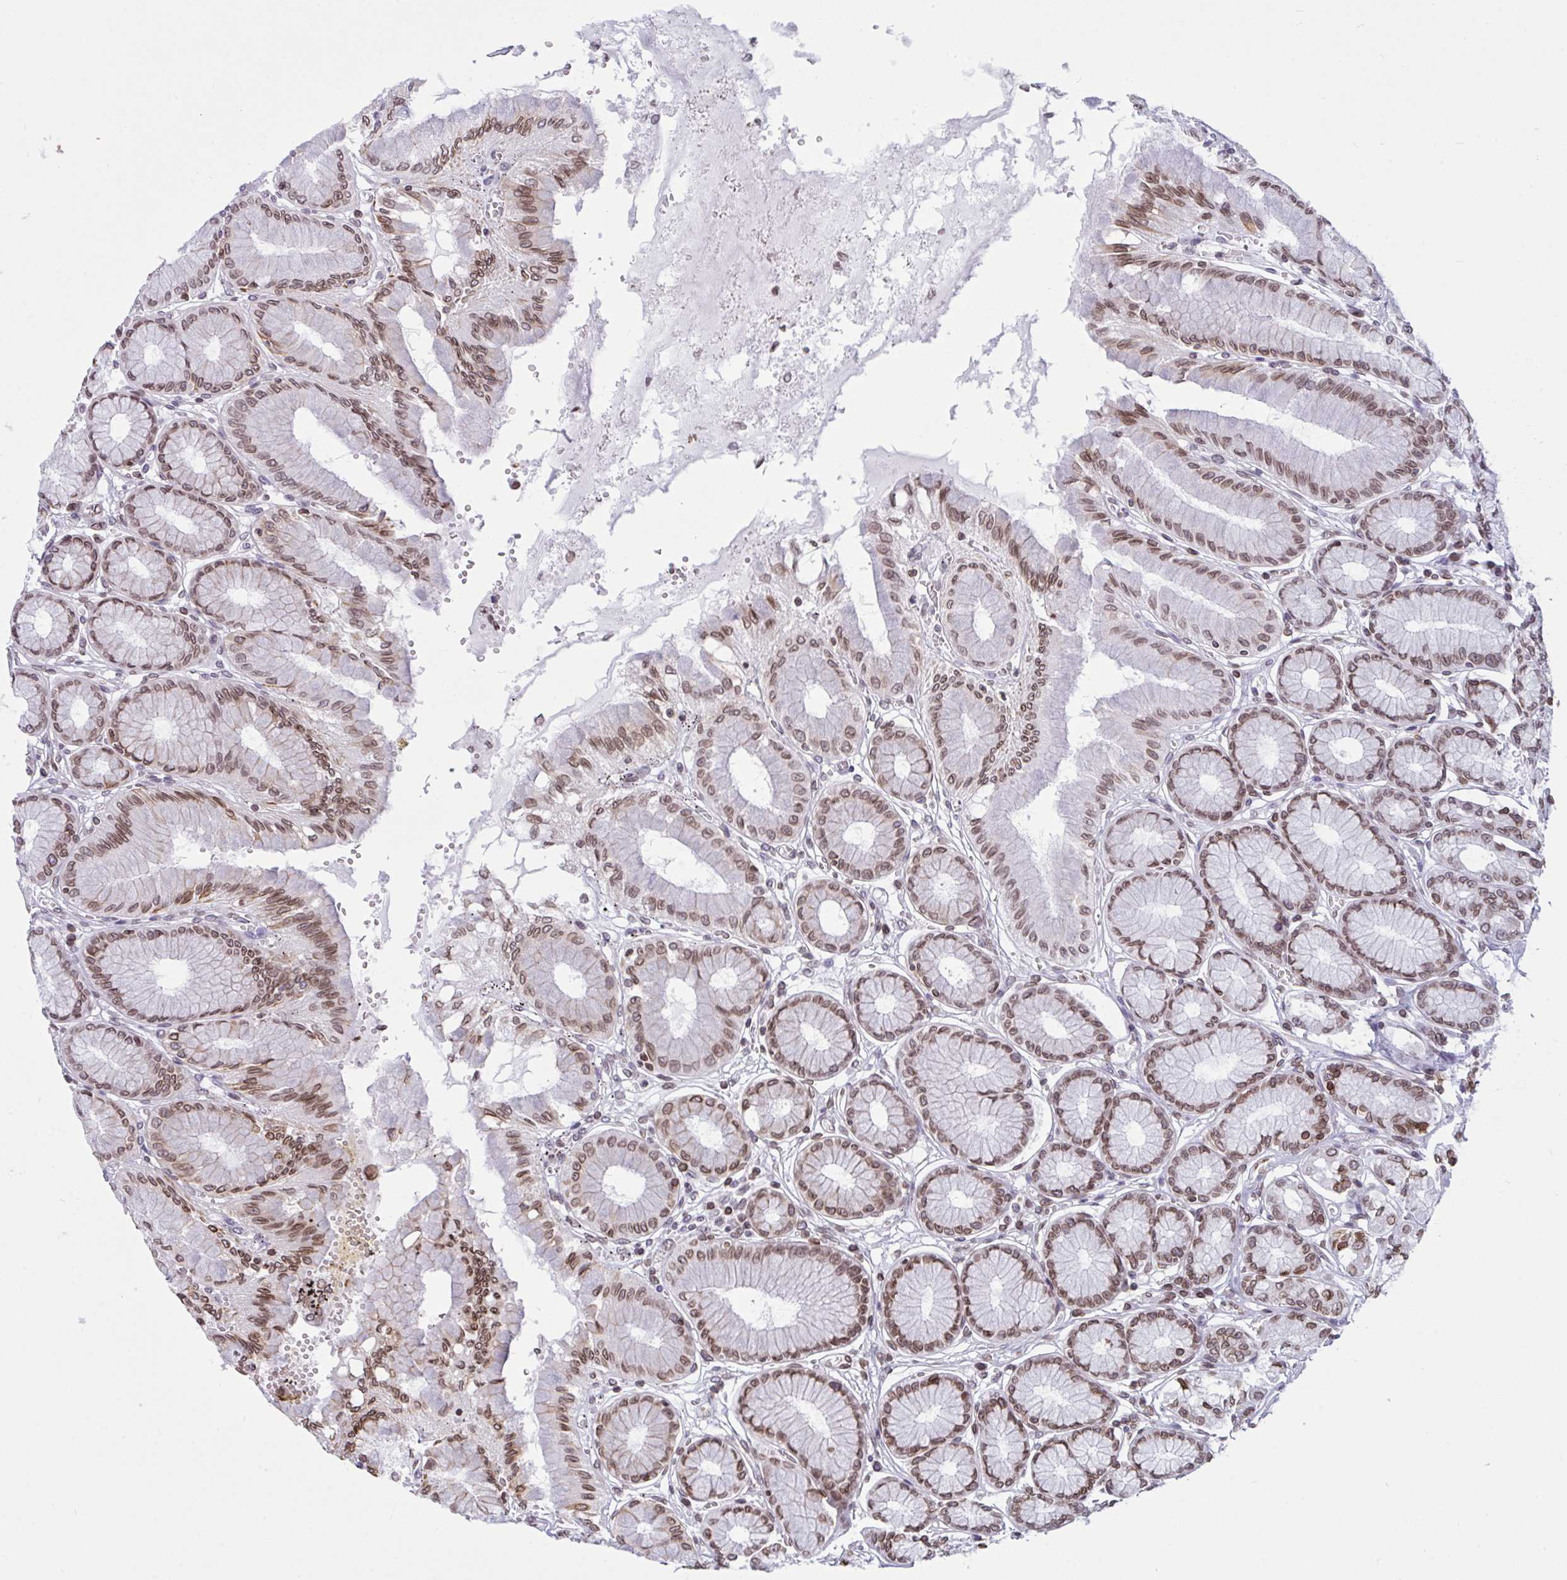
{"staining": {"intensity": "moderate", "quantity": ">75%", "location": "cytoplasmic/membranous,nuclear"}, "tissue": "stomach", "cell_type": "Glandular cells", "image_type": "normal", "snomed": [{"axis": "morphology", "description": "Normal tissue, NOS"}, {"axis": "topography", "description": "Stomach"}, {"axis": "topography", "description": "Stomach, lower"}], "caption": "The histopathology image demonstrates immunohistochemical staining of normal stomach. There is moderate cytoplasmic/membranous,nuclear expression is seen in about >75% of glandular cells.", "gene": "LMNB2", "patient": {"sex": "male", "age": 76}}